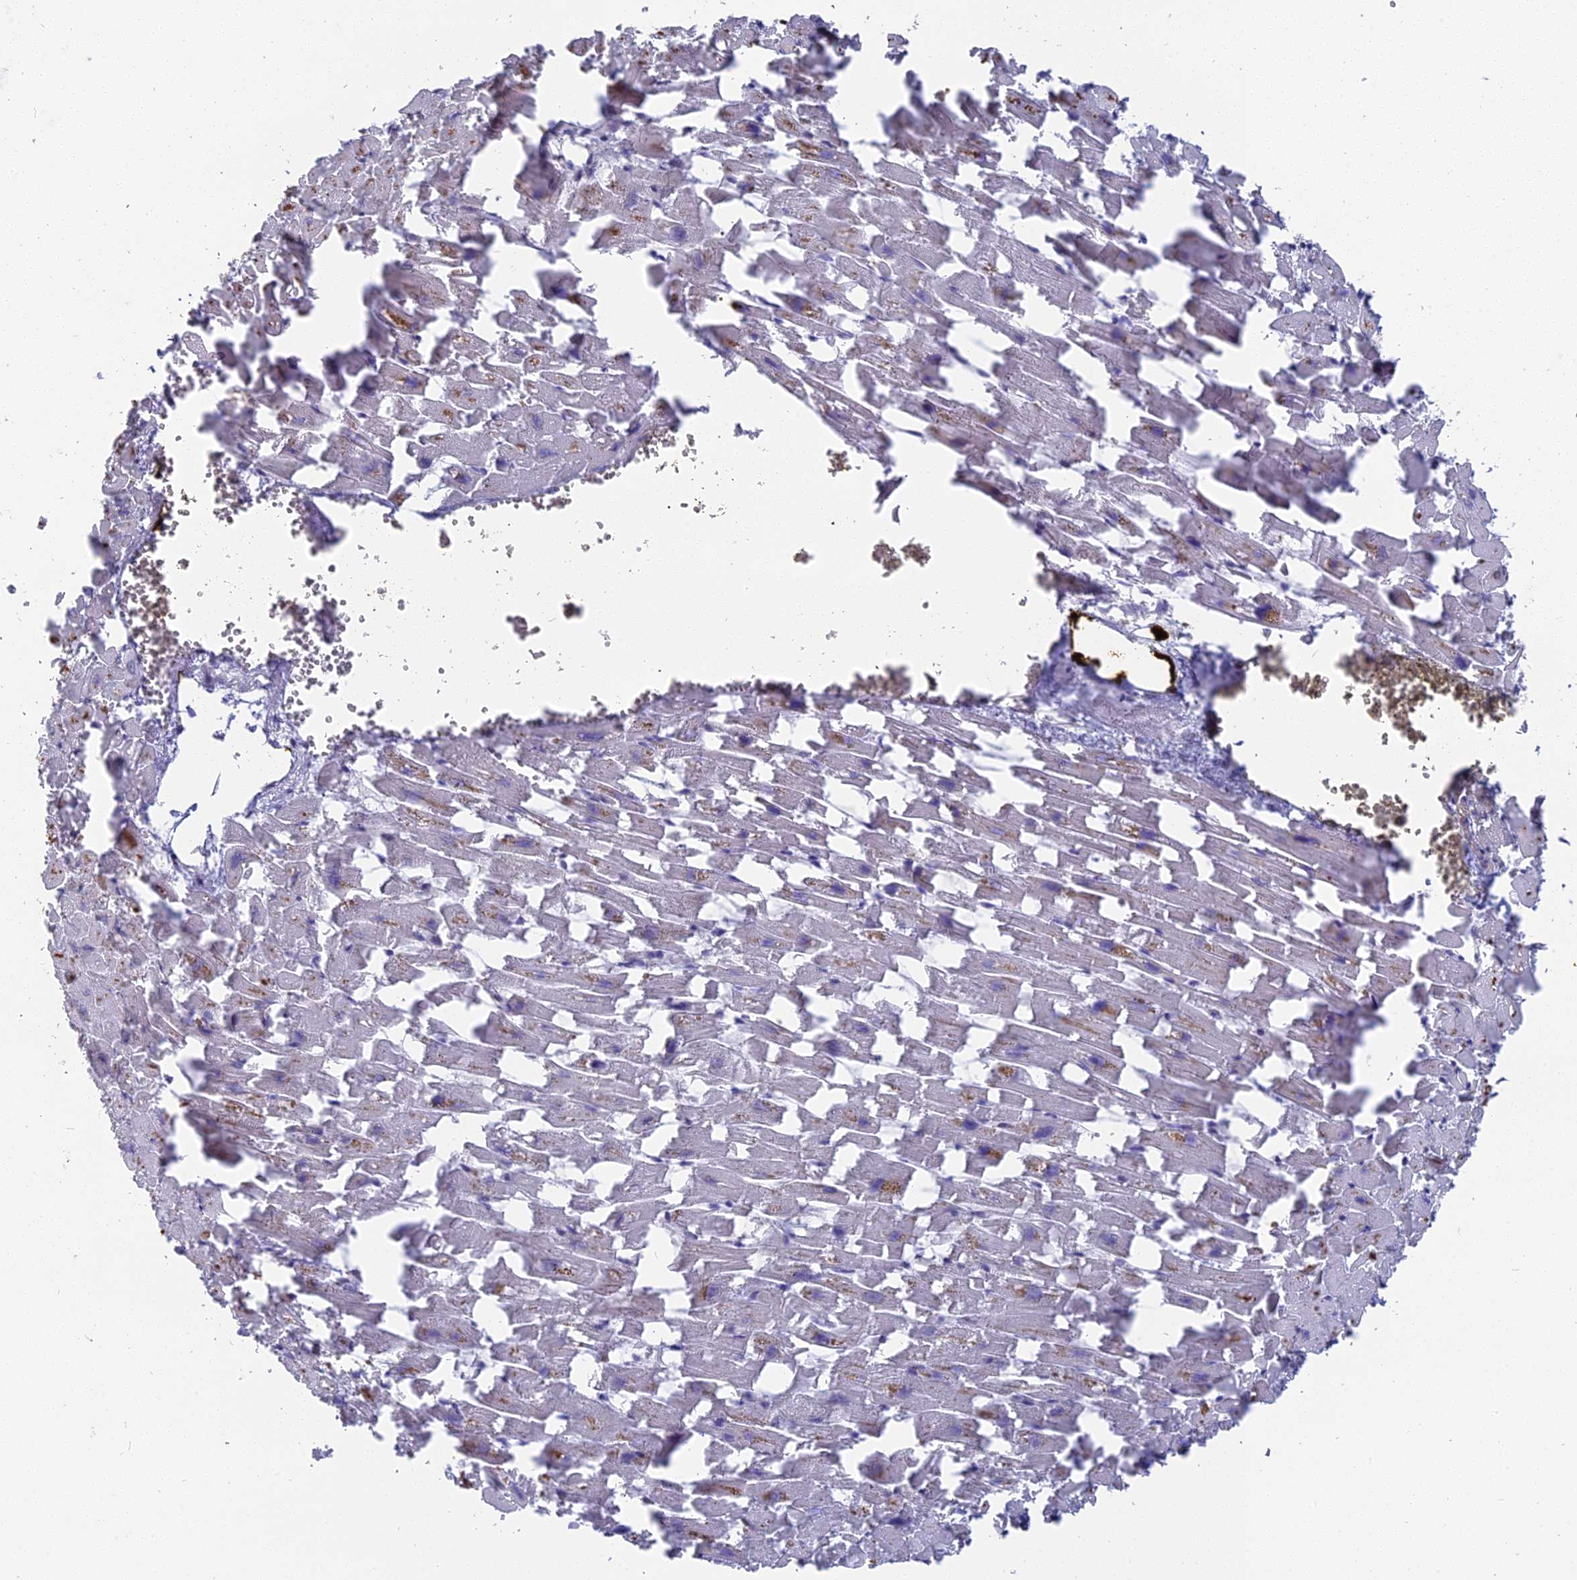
{"staining": {"intensity": "negative", "quantity": "none", "location": "none"}, "tissue": "heart muscle", "cell_type": "Cardiomyocytes", "image_type": "normal", "snomed": [{"axis": "morphology", "description": "Normal tissue, NOS"}, {"axis": "topography", "description": "Heart"}], "caption": "This is a micrograph of IHC staining of benign heart muscle, which shows no positivity in cardiomyocytes.", "gene": "NR1H3", "patient": {"sex": "female", "age": 64}}